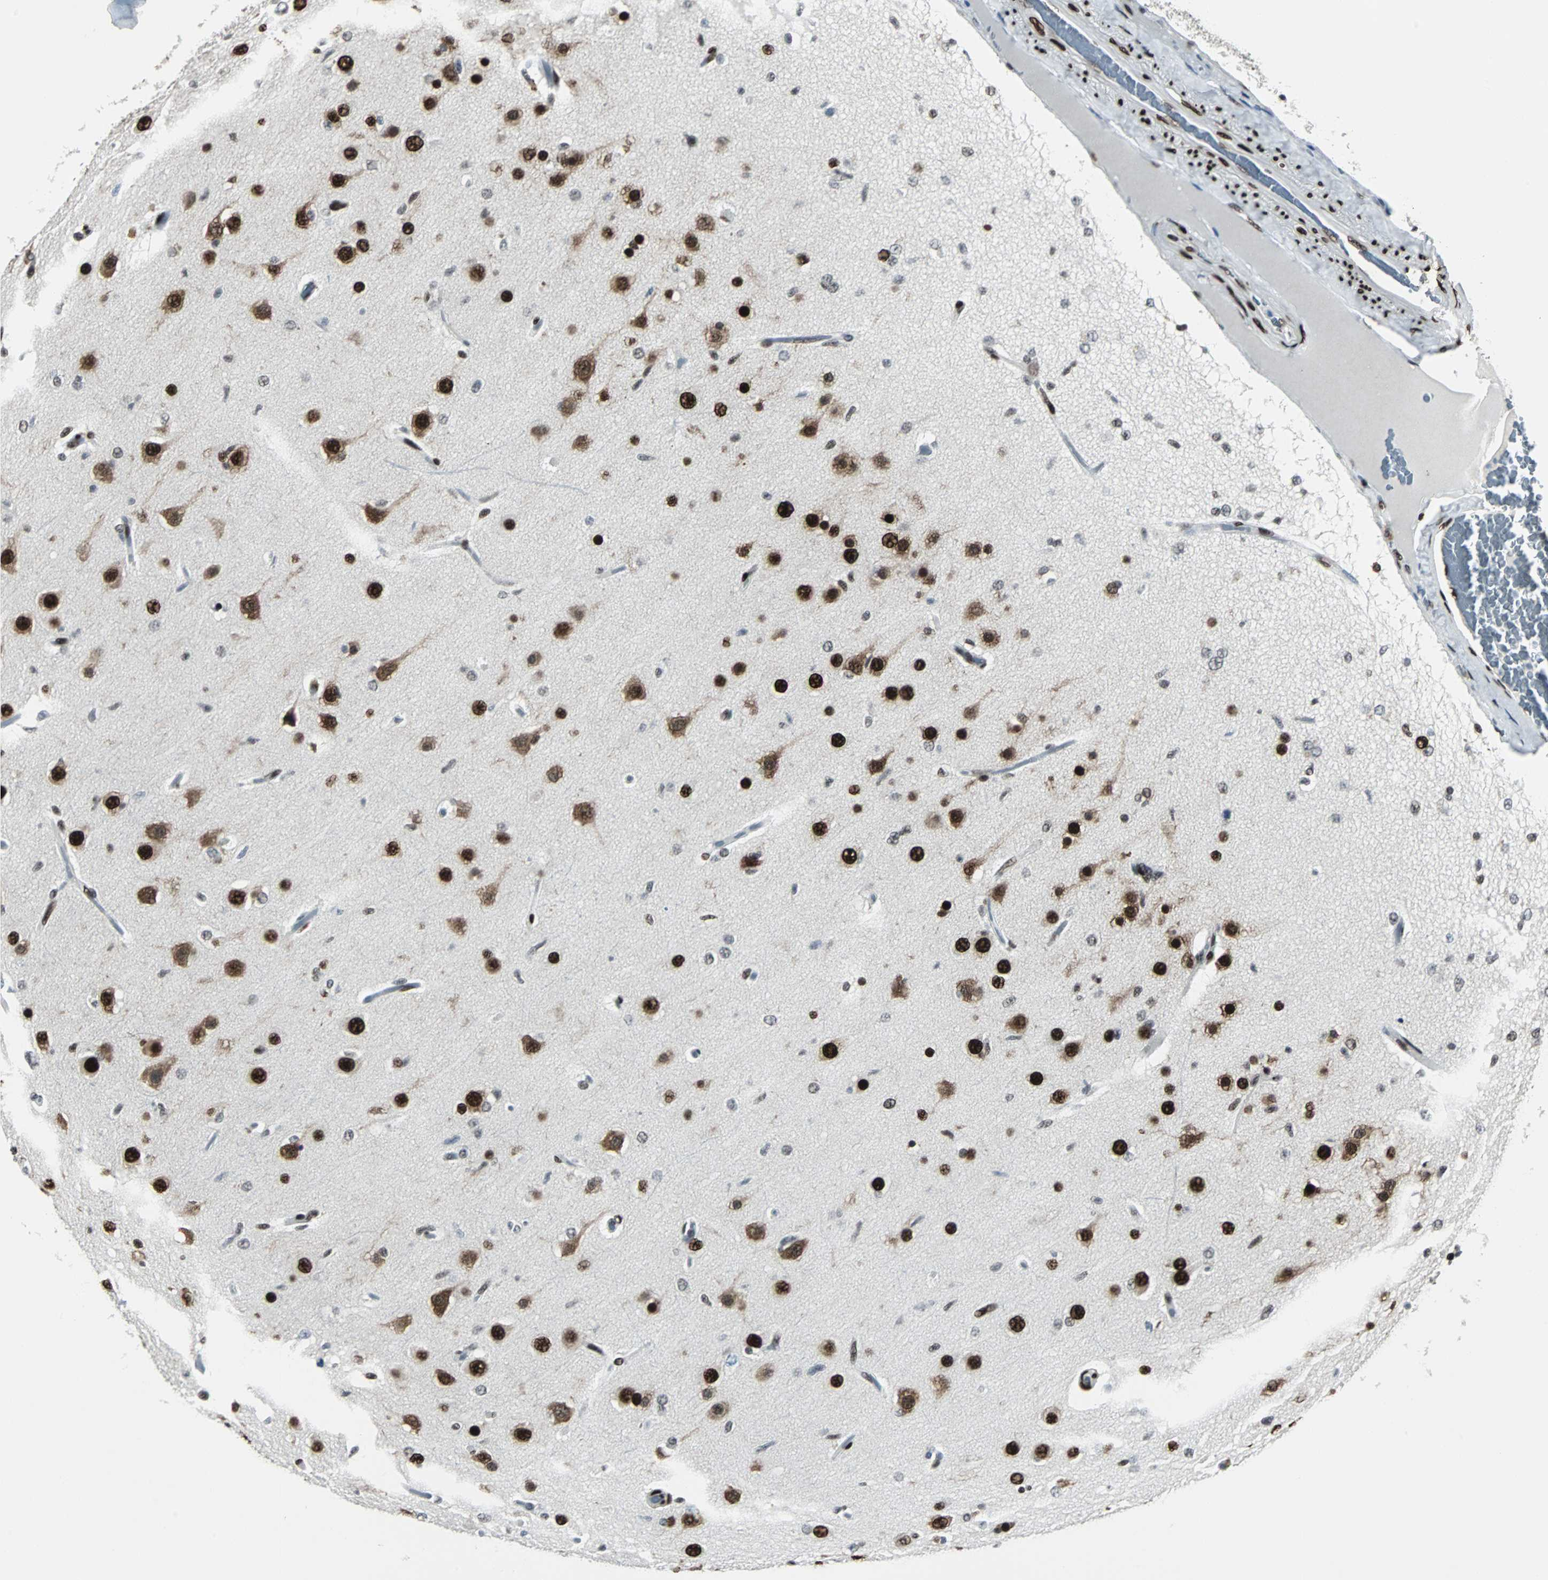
{"staining": {"intensity": "strong", "quantity": ">75%", "location": "nuclear"}, "tissue": "glioma", "cell_type": "Tumor cells", "image_type": "cancer", "snomed": [{"axis": "morphology", "description": "Glioma, malignant, High grade"}, {"axis": "topography", "description": "Brain"}], "caption": "High-grade glioma (malignant) stained for a protein (brown) demonstrates strong nuclear positive expression in about >75% of tumor cells.", "gene": "MEF2D", "patient": {"sex": "male", "age": 33}}